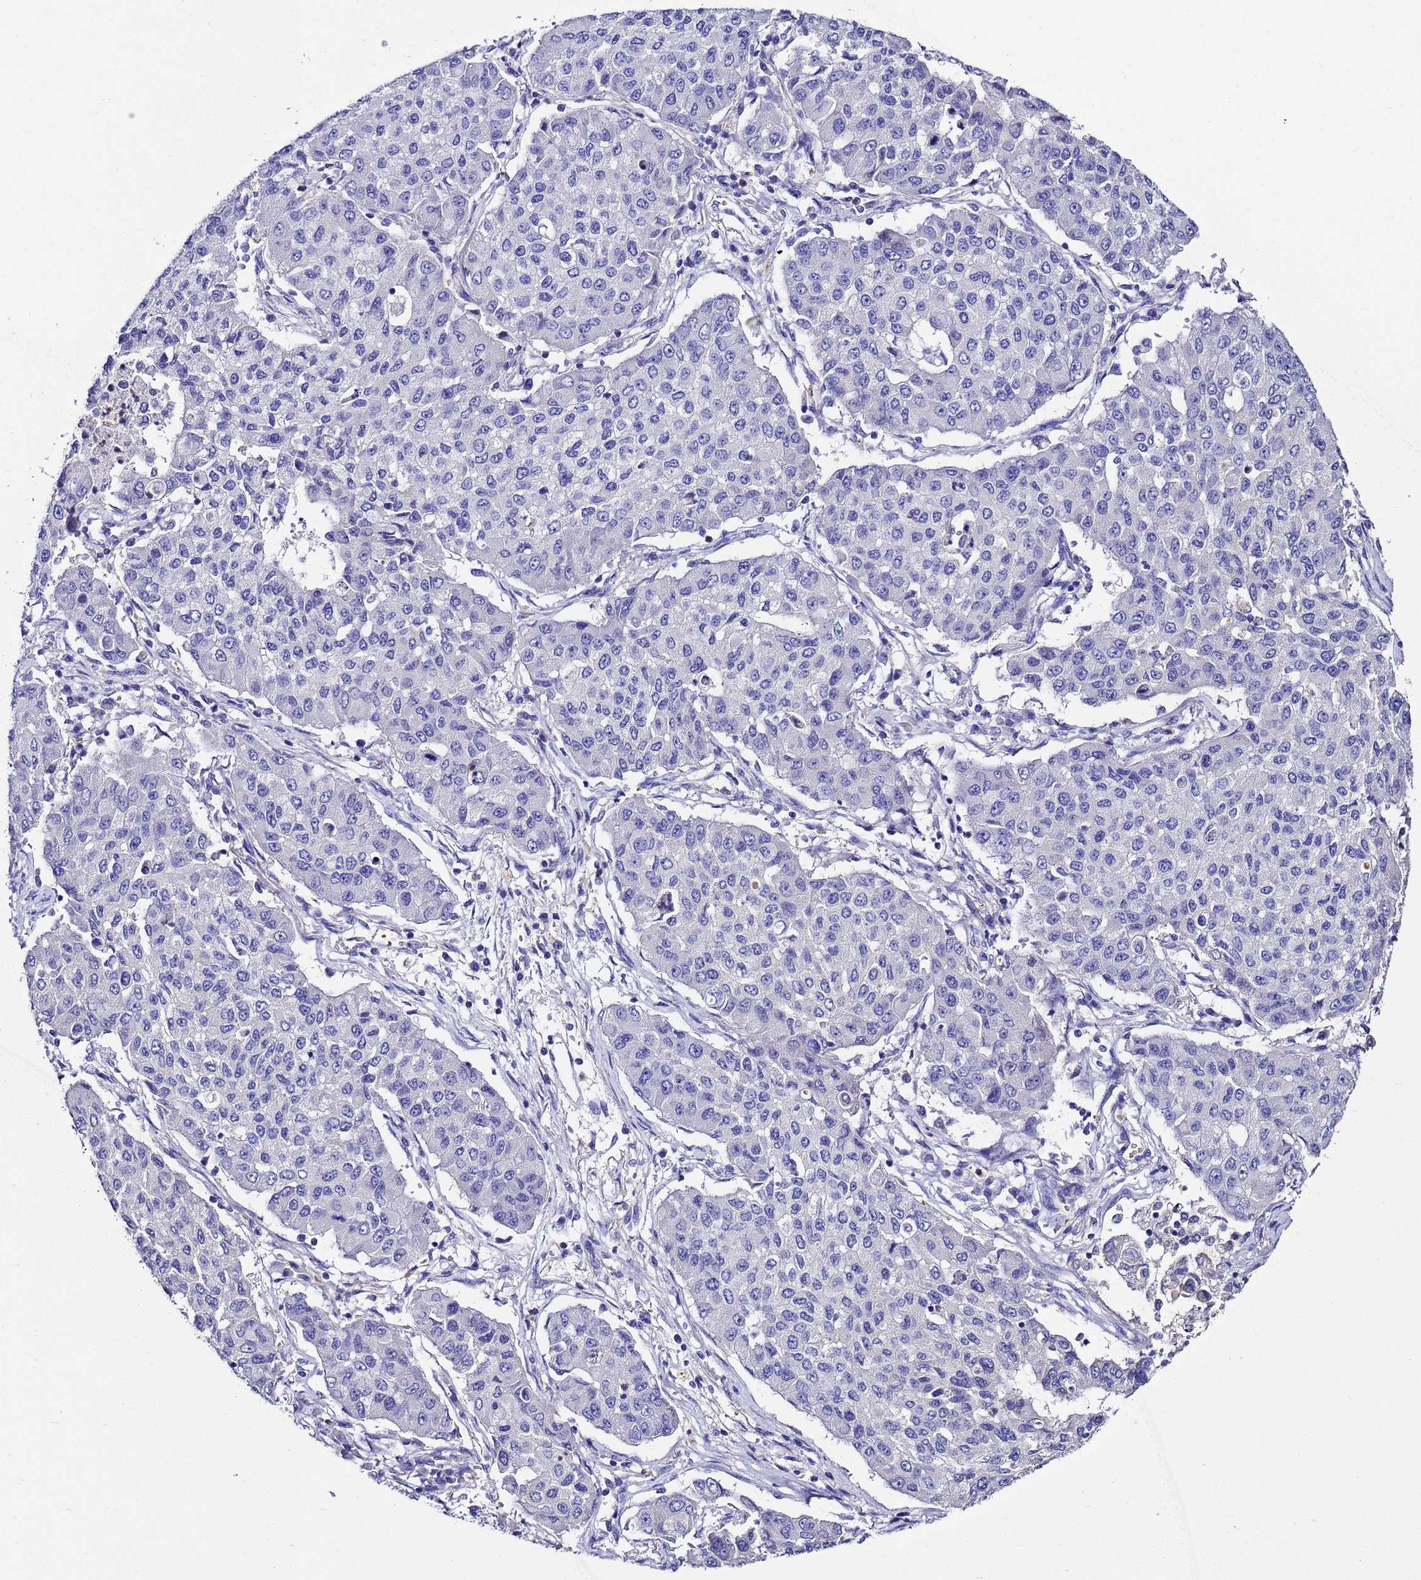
{"staining": {"intensity": "negative", "quantity": "none", "location": "none"}, "tissue": "lung cancer", "cell_type": "Tumor cells", "image_type": "cancer", "snomed": [{"axis": "morphology", "description": "Squamous cell carcinoma, NOS"}, {"axis": "topography", "description": "Lung"}], "caption": "This is a histopathology image of IHC staining of lung squamous cell carcinoma, which shows no positivity in tumor cells. (DAB (3,3'-diaminobenzidine) immunohistochemistry visualized using brightfield microscopy, high magnification).", "gene": "UGT2A1", "patient": {"sex": "male", "age": 74}}